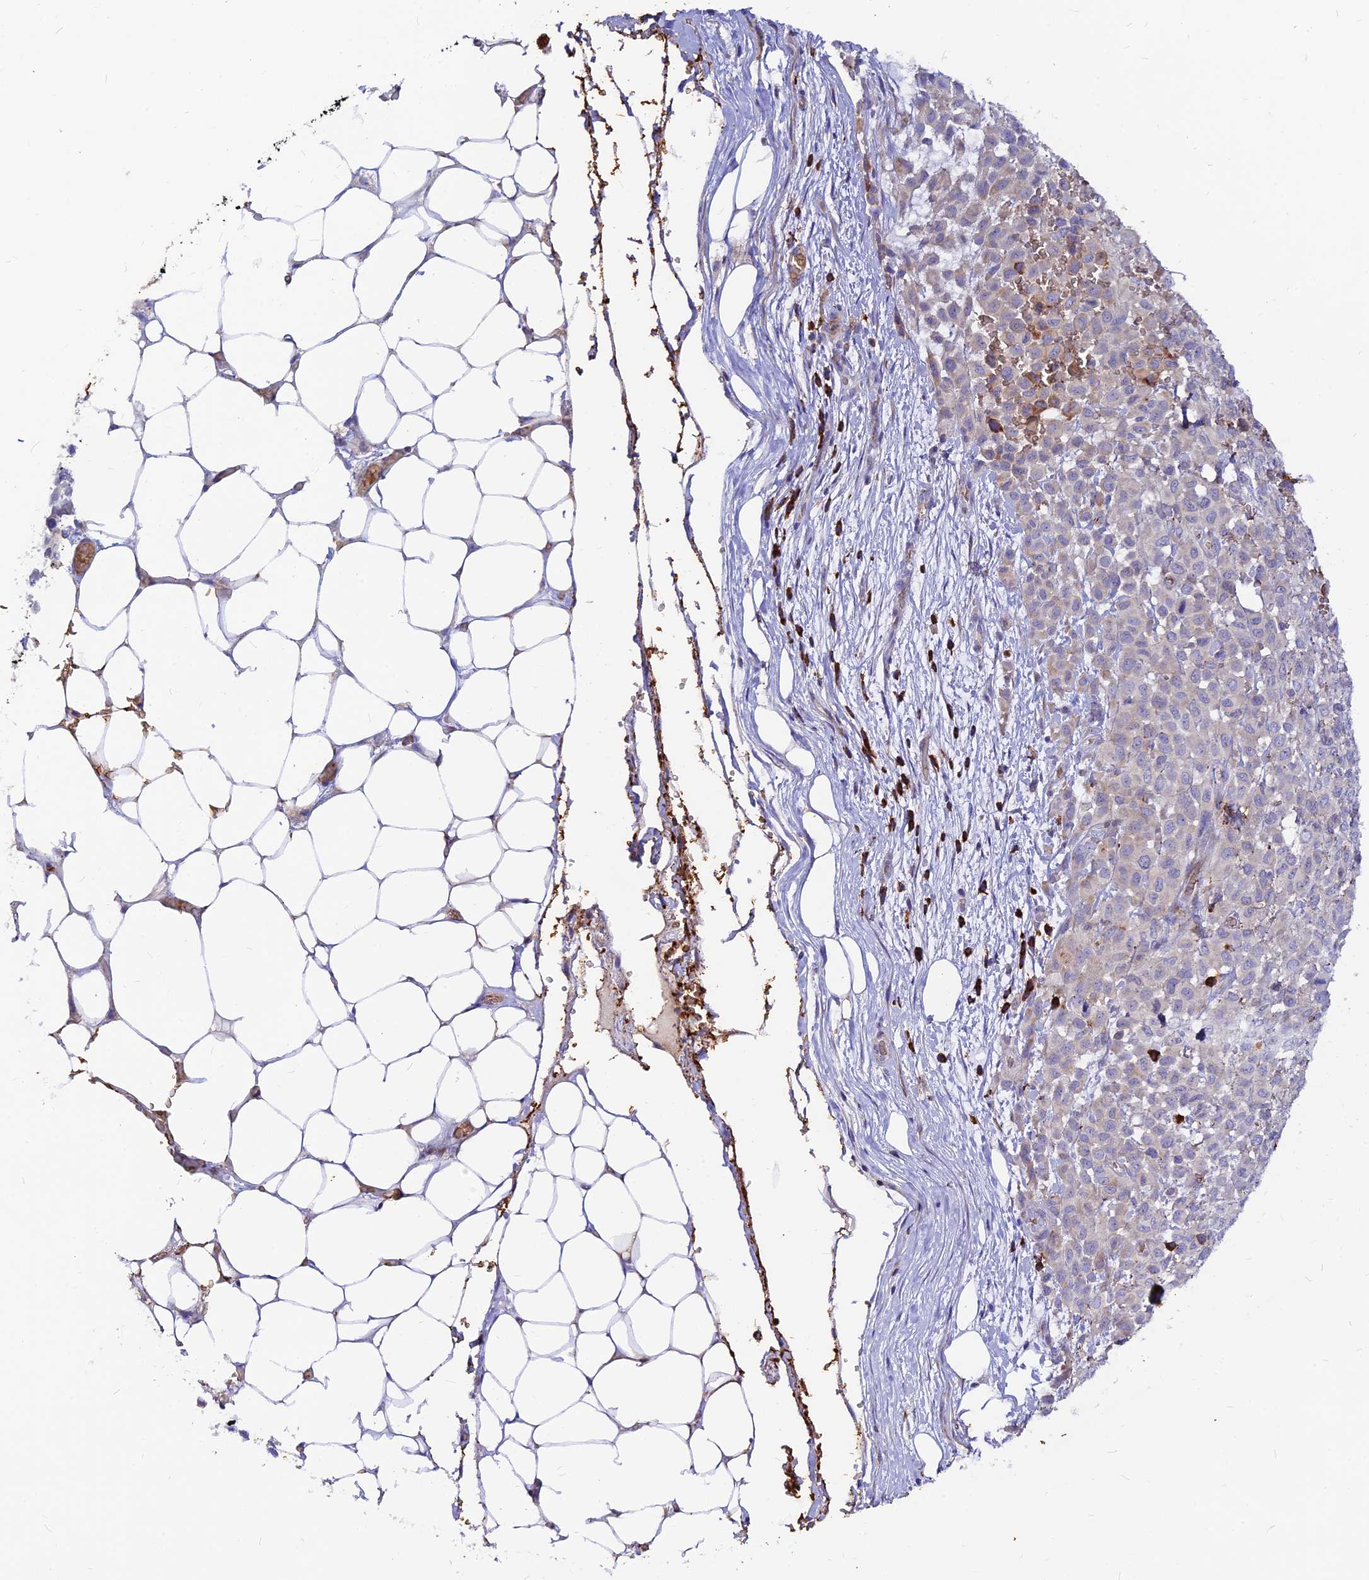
{"staining": {"intensity": "negative", "quantity": "none", "location": "none"}, "tissue": "melanoma", "cell_type": "Tumor cells", "image_type": "cancer", "snomed": [{"axis": "morphology", "description": "Malignant melanoma, Metastatic site"}, {"axis": "topography", "description": "Skin"}], "caption": "Malignant melanoma (metastatic site) was stained to show a protein in brown. There is no significant positivity in tumor cells.", "gene": "DENND2D", "patient": {"sex": "female", "age": 81}}